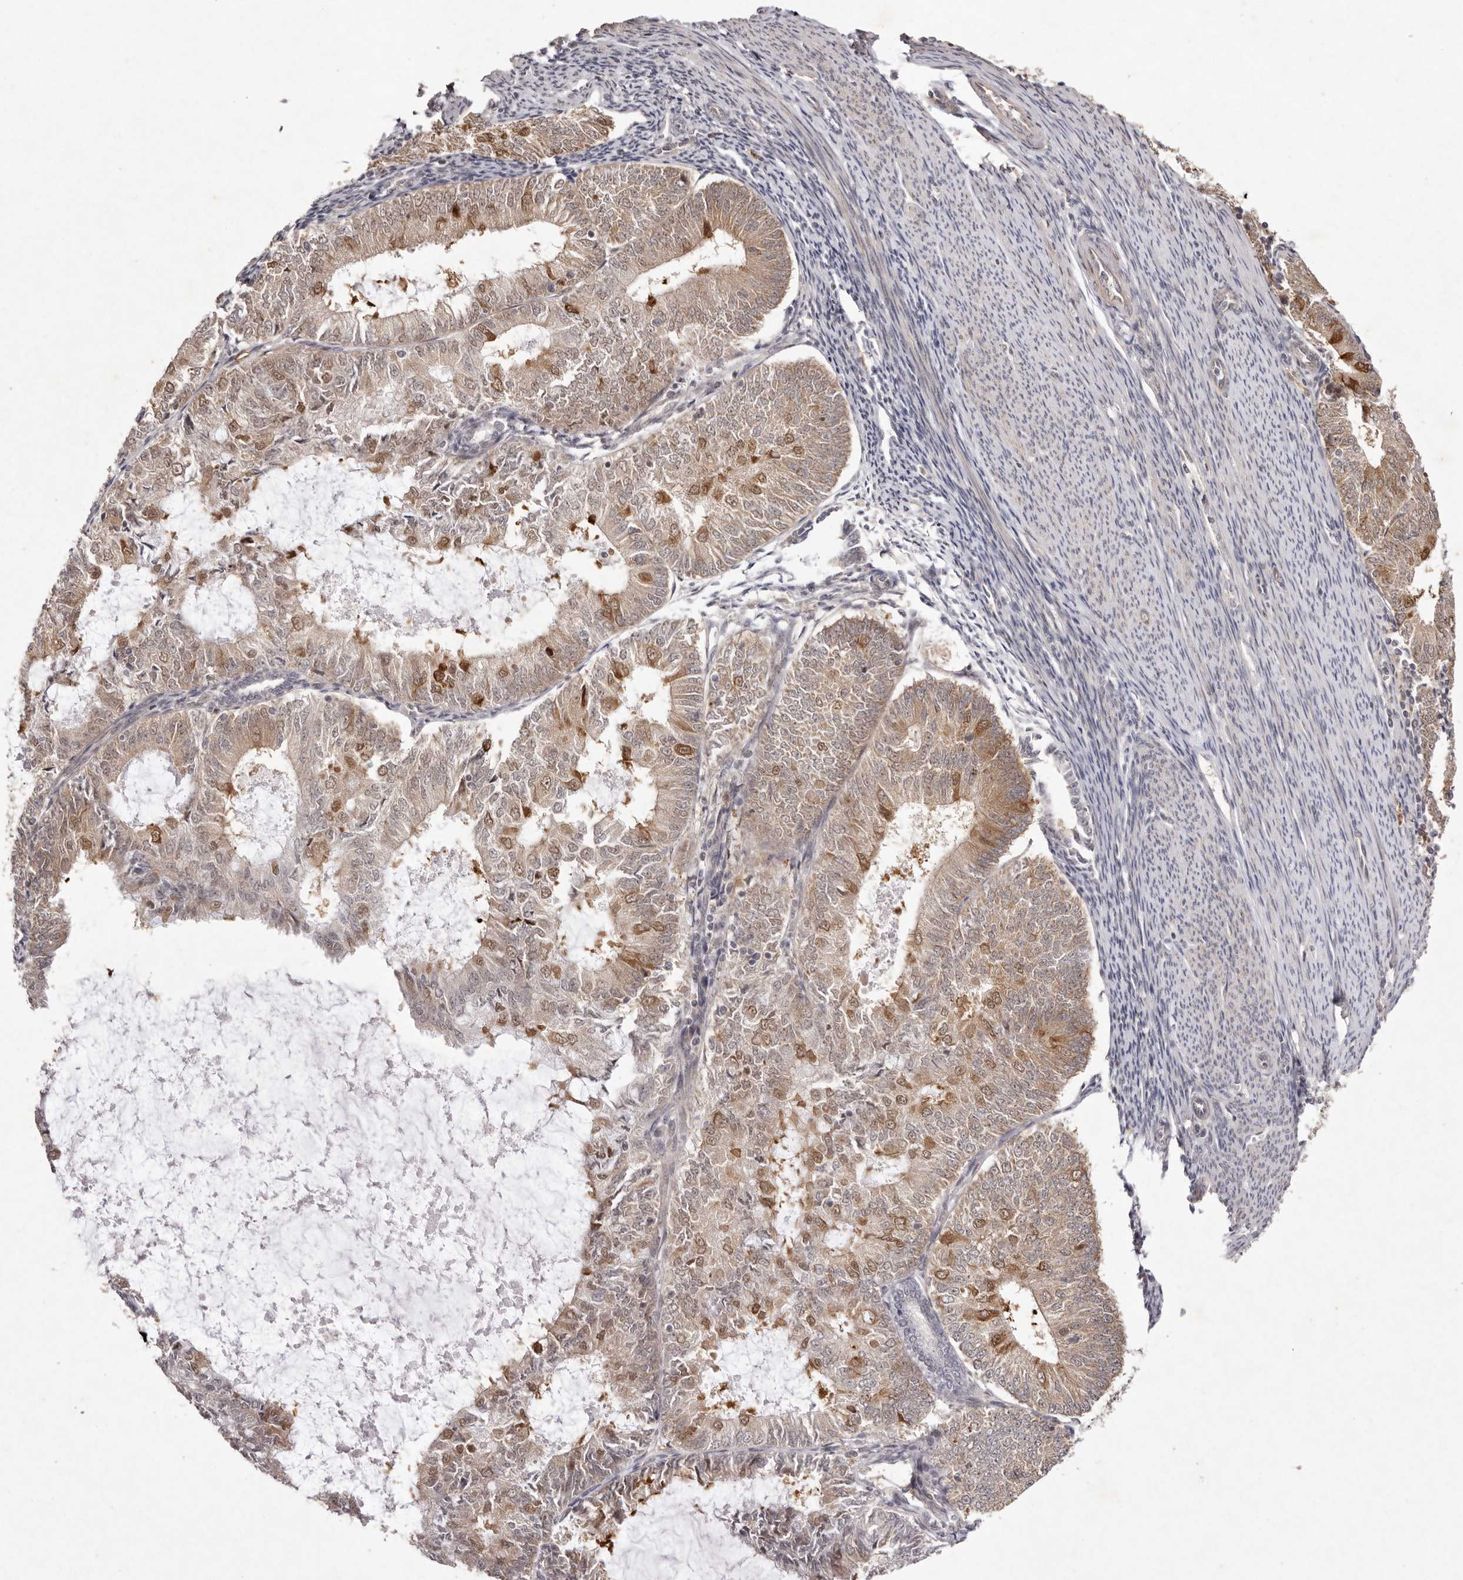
{"staining": {"intensity": "moderate", "quantity": ">75%", "location": "cytoplasmic/membranous"}, "tissue": "endometrial cancer", "cell_type": "Tumor cells", "image_type": "cancer", "snomed": [{"axis": "morphology", "description": "Adenocarcinoma, NOS"}, {"axis": "topography", "description": "Endometrium"}], "caption": "DAB (3,3'-diaminobenzidine) immunohistochemical staining of human adenocarcinoma (endometrial) exhibits moderate cytoplasmic/membranous protein positivity in approximately >75% of tumor cells.", "gene": "BUD31", "patient": {"sex": "female", "age": 57}}